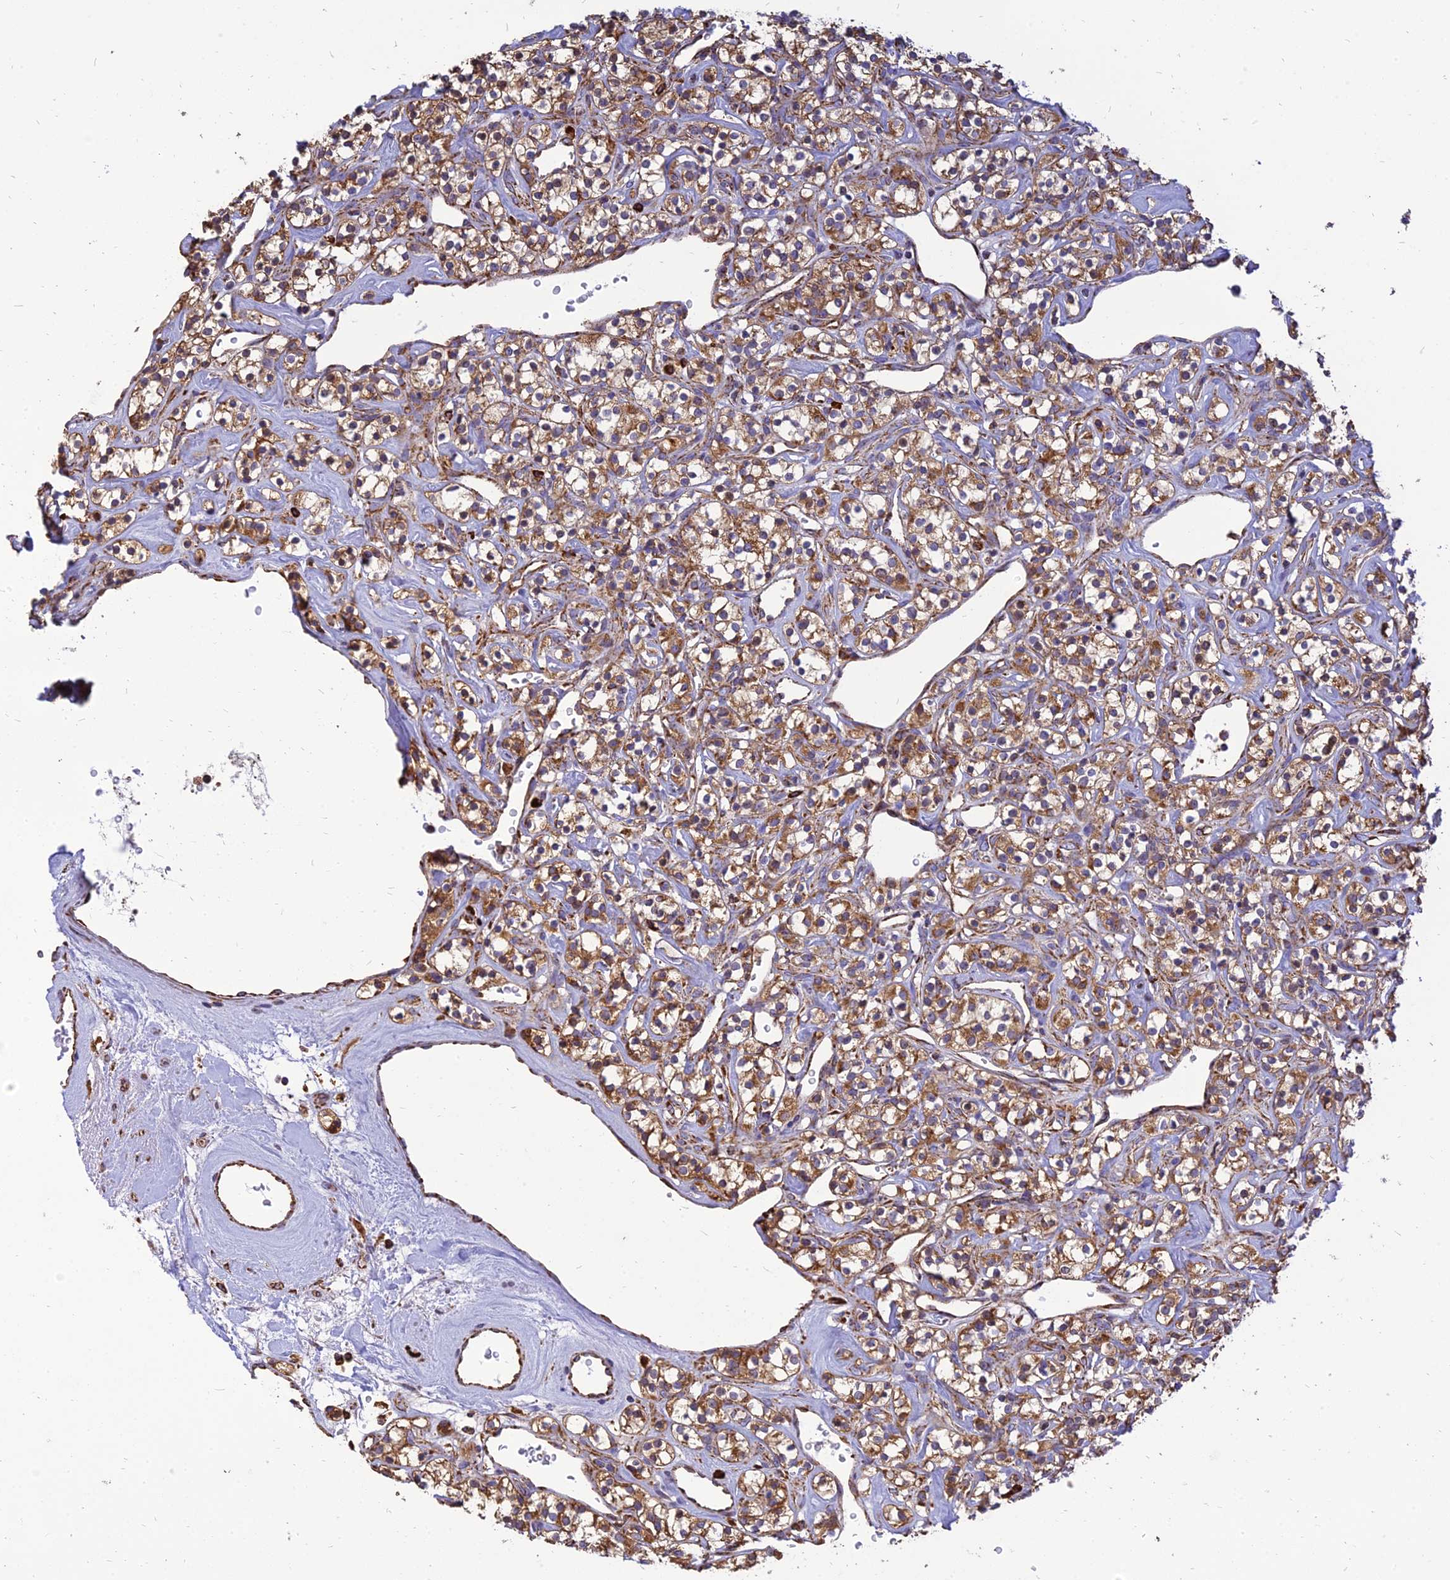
{"staining": {"intensity": "moderate", "quantity": ">75%", "location": "cytoplasmic/membranous"}, "tissue": "renal cancer", "cell_type": "Tumor cells", "image_type": "cancer", "snomed": [{"axis": "morphology", "description": "Adenocarcinoma, NOS"}, {"axis": "topography", "description": "Kidney"}], "caption": "Immunohistochemistry (DAB) staining of renal cancer reveals moderate cytoplasmic/membranous protein staining in approximately >75% of tumor cells.", "gene": "THUMPD2", "patient": {"sex": "male", "age": 77}}